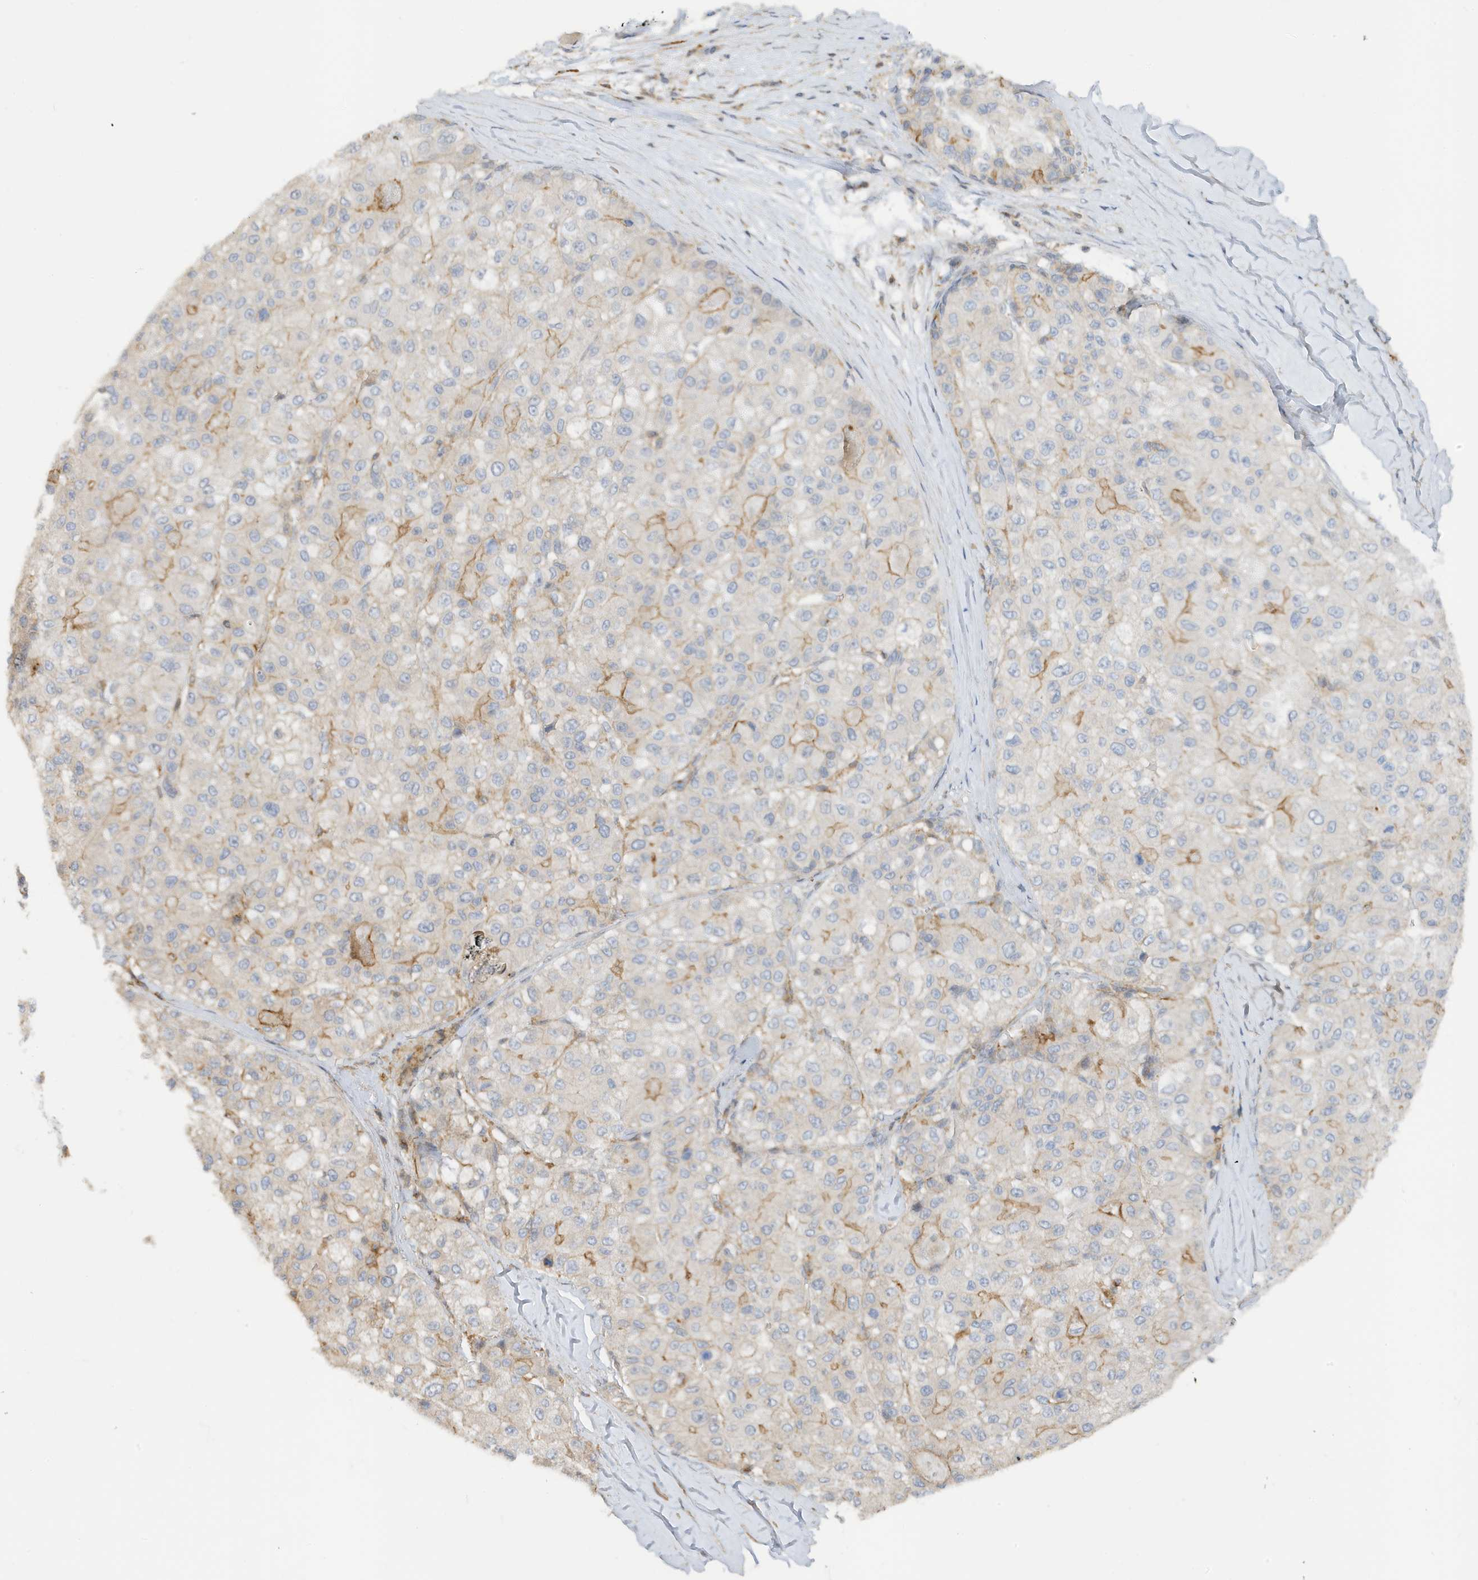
{"staining": {"intensity": "moderate", "quantity": "<25%", "location": "cytoplasmic/membranous"}, "tissue": "liver cancer", "cell_type": "Tumor cells", "image_type": "cancer", "snomed": [{"axis": "morphology", "description": "Carcinoma, Hepatocellular, NOS"}, {"axis": "topography", "description": "Liver"}], "caption": "There is low levels of moderate cytoplasmic/membranous staining in tumor cells of liver cancer (hepatocellular carcinoma), as demonstrated by immunohistochemical staining (brown color).", "gene": "TATDN3", "patient": {"sex": "male", "age": 80}}